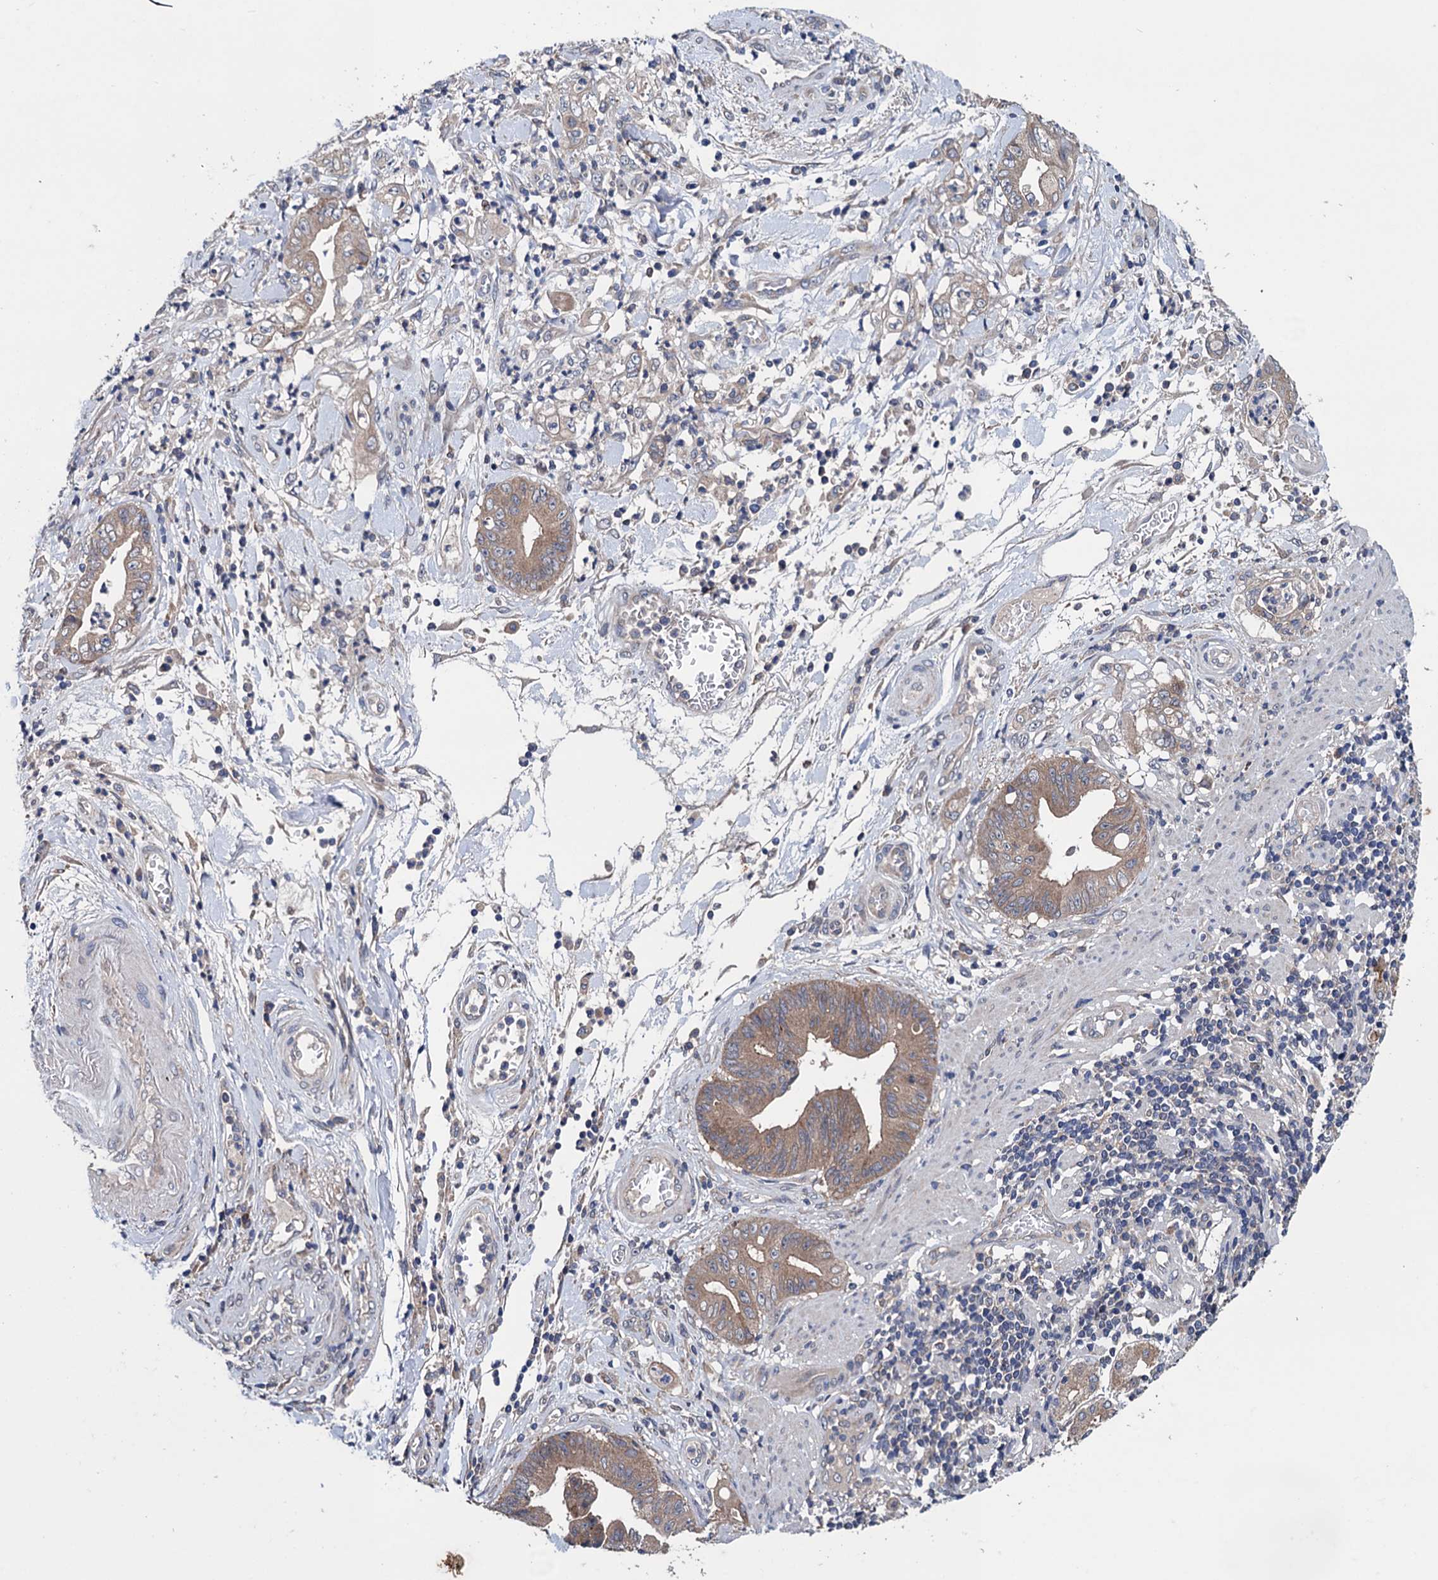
{"staining": {"intensity": "weak", "quantity": ">75%", "location": "cytoplasmic/membranous"}, "tissue": "stomach cancer", "cell_type": "Tumor cells", "image_type": "cancer", "snomed": [{"axis": "morphology", "description": "Adenocarcinoma, NOS"}, {"axis": "topography", "description": "Stomach"}], "caption": "IHC (DAB) staining of human adenocarcinoma (stomach) demonstrates weak cytoplasmic/membranous protein staining in approximately >75% of tumor cells.", "gene": "BLTP3B", "patient": {"sex": "female", "age": 73}}